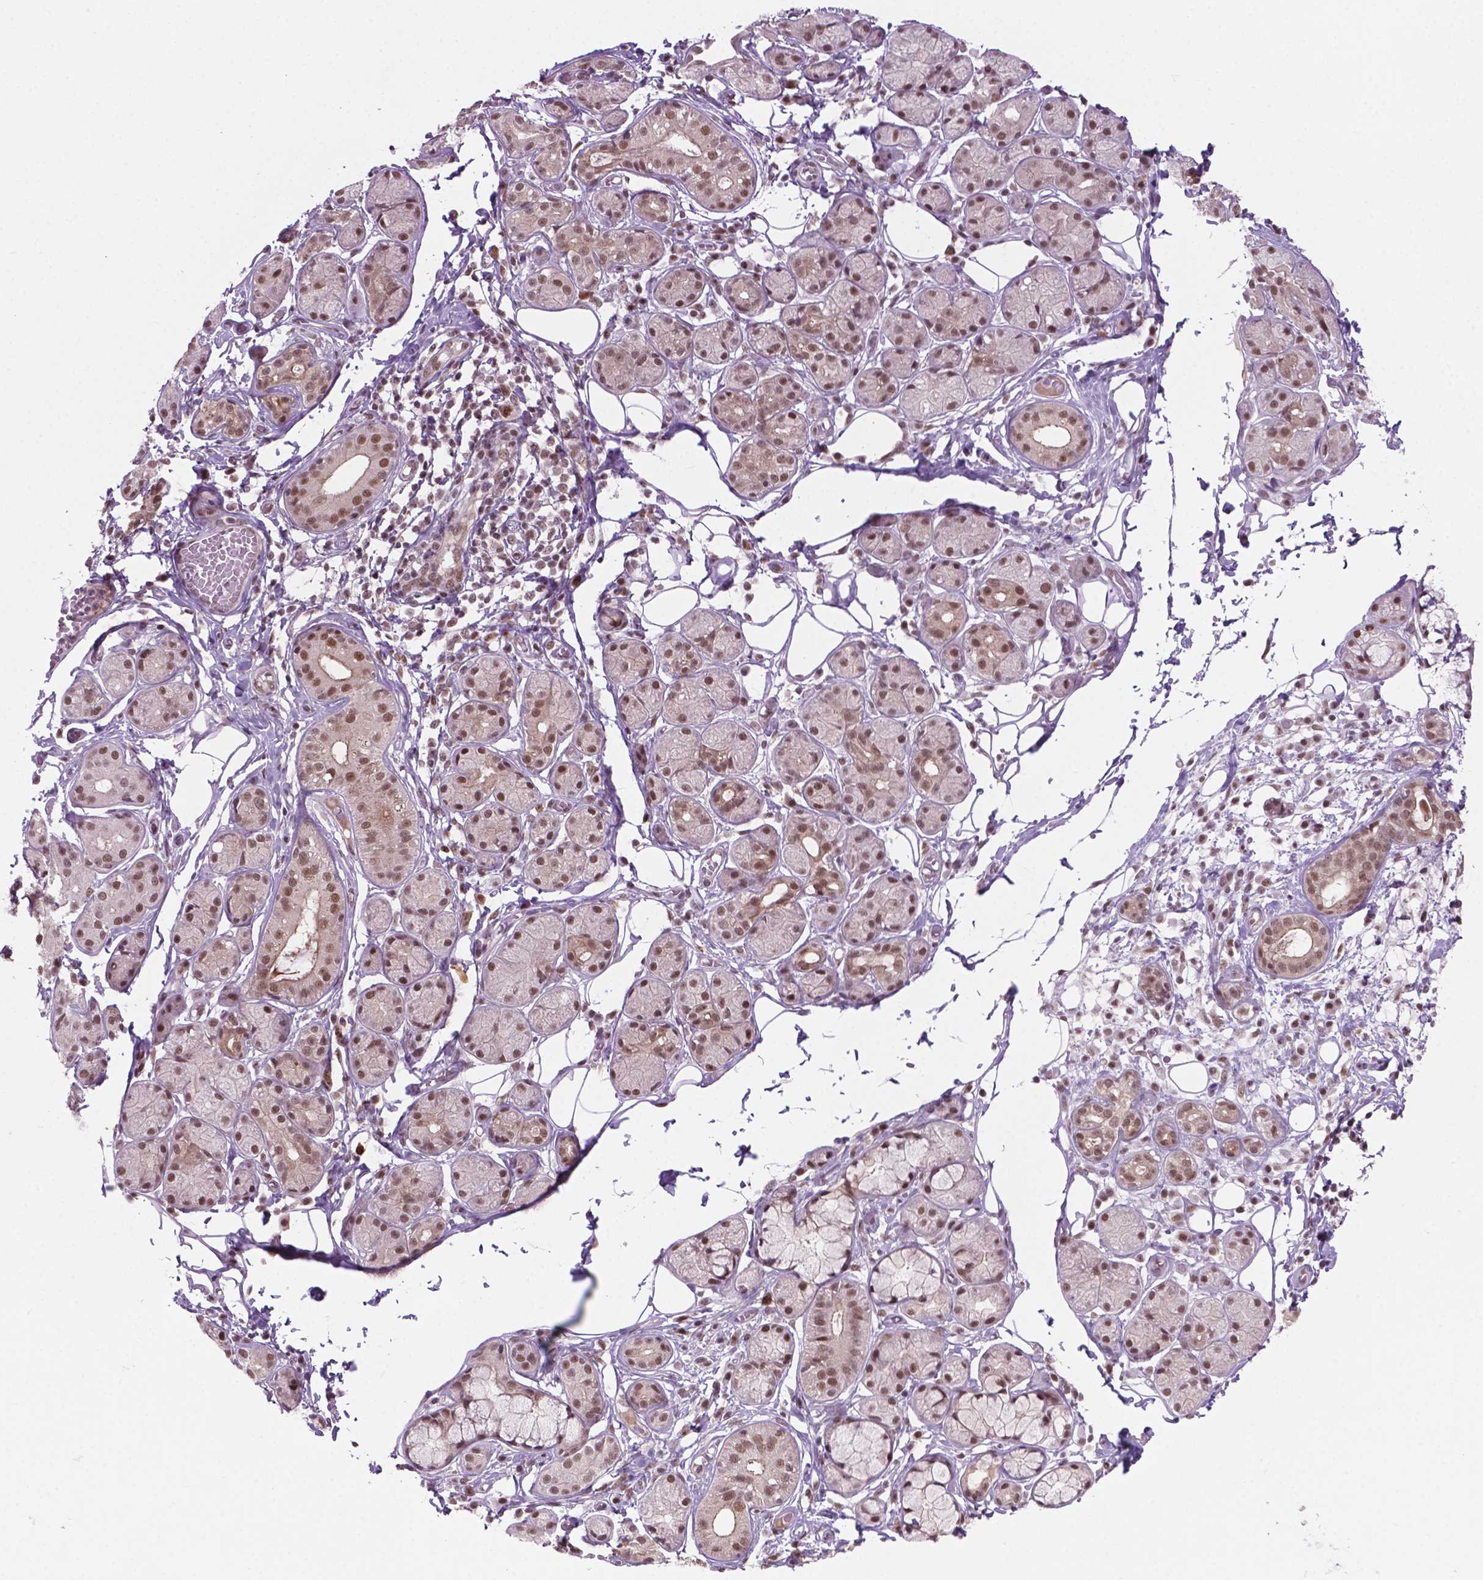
{"staining": {"intensity": "moderate", "quantity": ">75%", "location": "nuclear"}, "tissue": "salivary gland", "cell_type": "Glandular cells", "image_type": "normal", "snomed": [{"axis": "morphology", "description": "Normal tissue, NOS"}, {"axis": "topography", "description": "Salivary gland"}, {"axis": "topography", "description": "Peripheral nerve tissue"}], "caption": "A micrograph of human salivary gland stained for a protein reveals moderate nuclear brown staining in glandular cells. The staining was performed using DAB to visualize the protein expression in brown, while the nuclei were stained in blue with hematoxylin (Magnification: 20x).", "gene": "PHAX", "patient": {"sex": "male", "age": 71}}